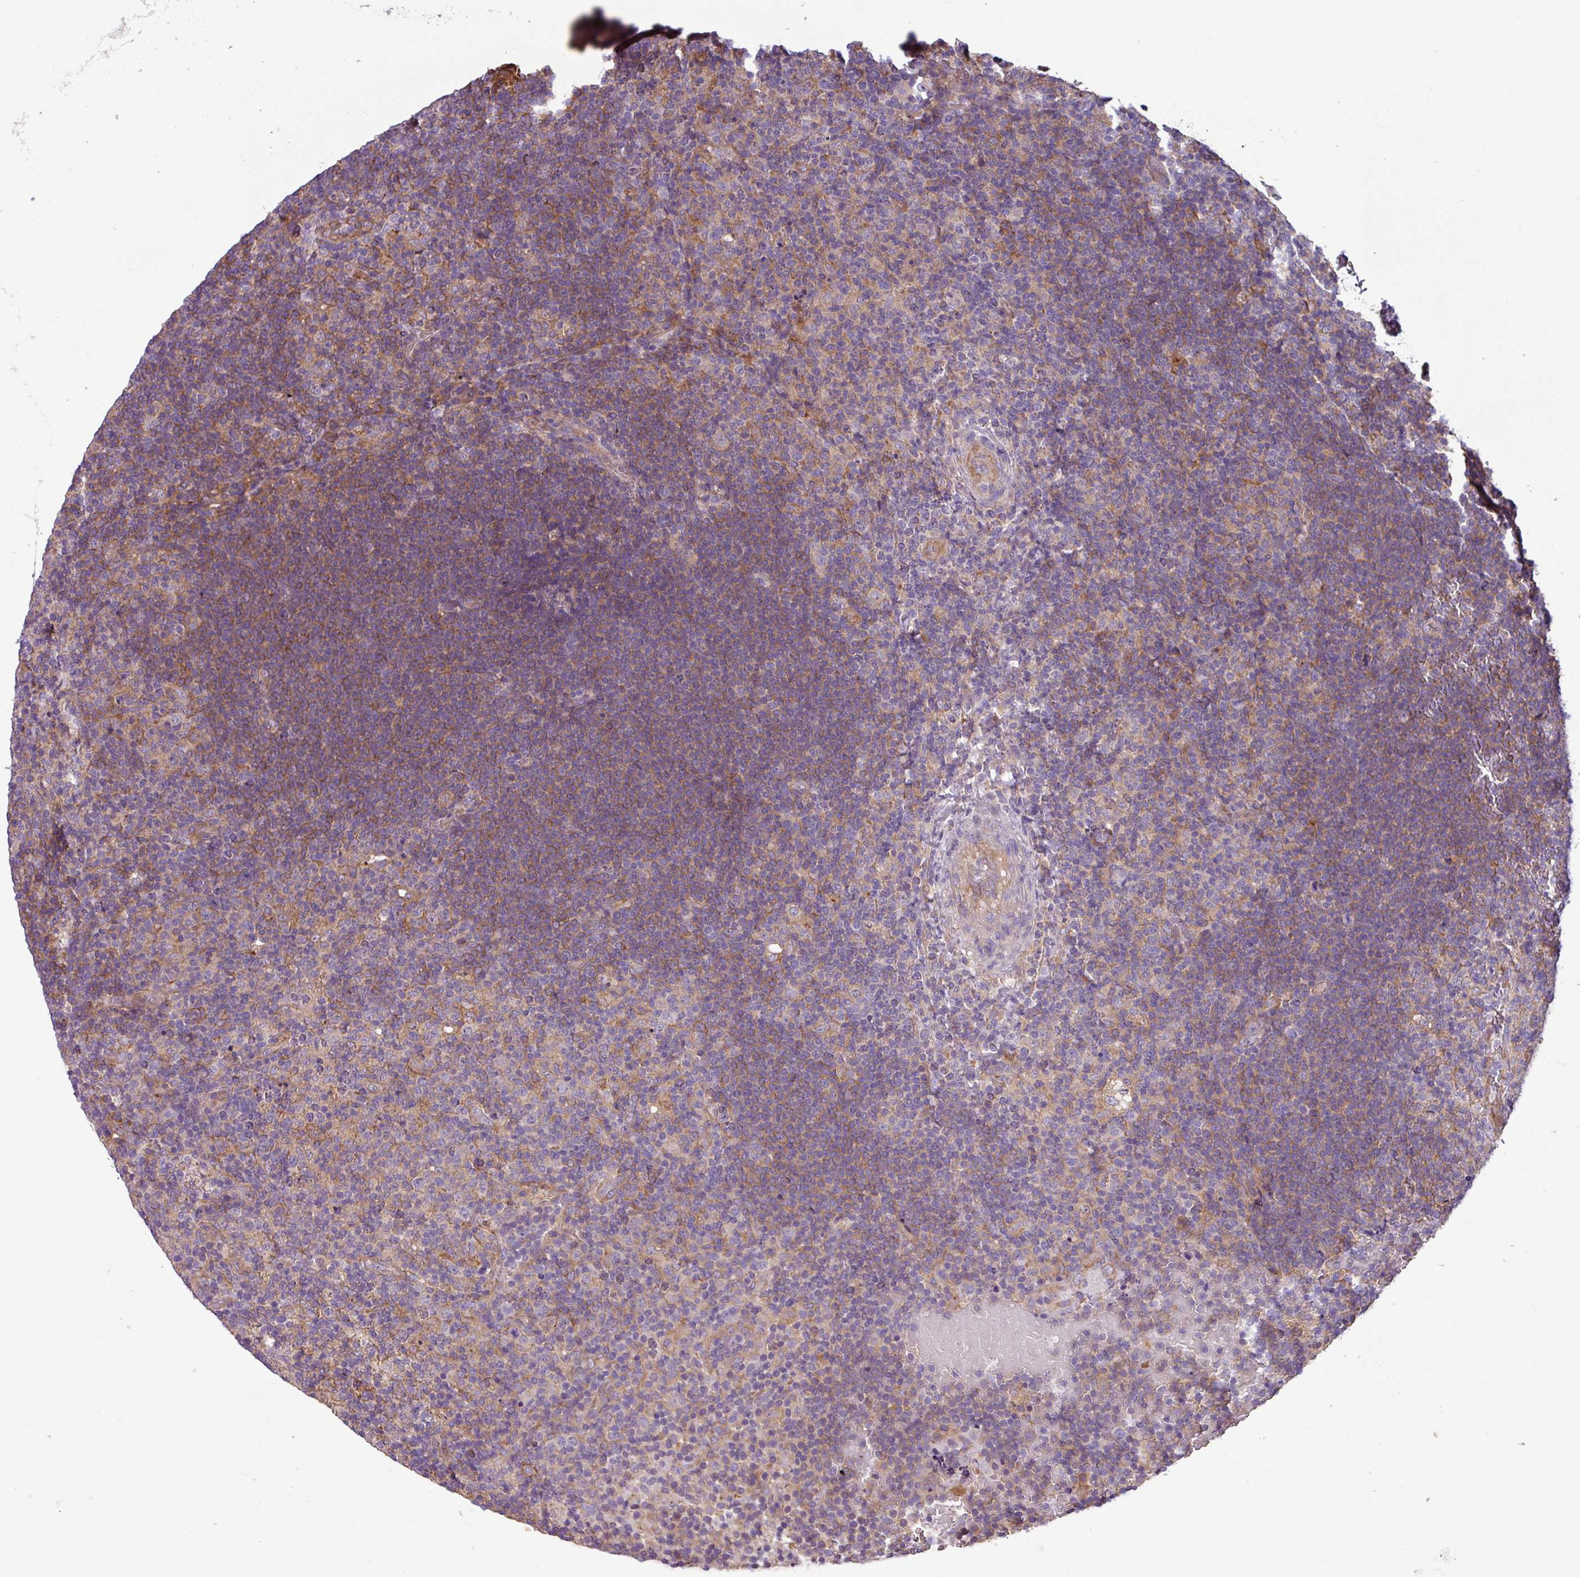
{"staining": {"intensity": "negative", "quantity": "none", "location": "none"}, "tissue": "lymphoma", "cell_type": "Tumor cells", "image_type": "cancer", "snomed": [{"axis": "morphology", "description": "Hodgkin's disease, NOS"}, {"axis": "topography", "description": "Lymph node"}], "caption": "Lymphoma was stained to show a protein in brown. There is no significant expression in tumor cells.", "gene": "SLC23A2", "patient": {"sex": "female", "age": 57}}